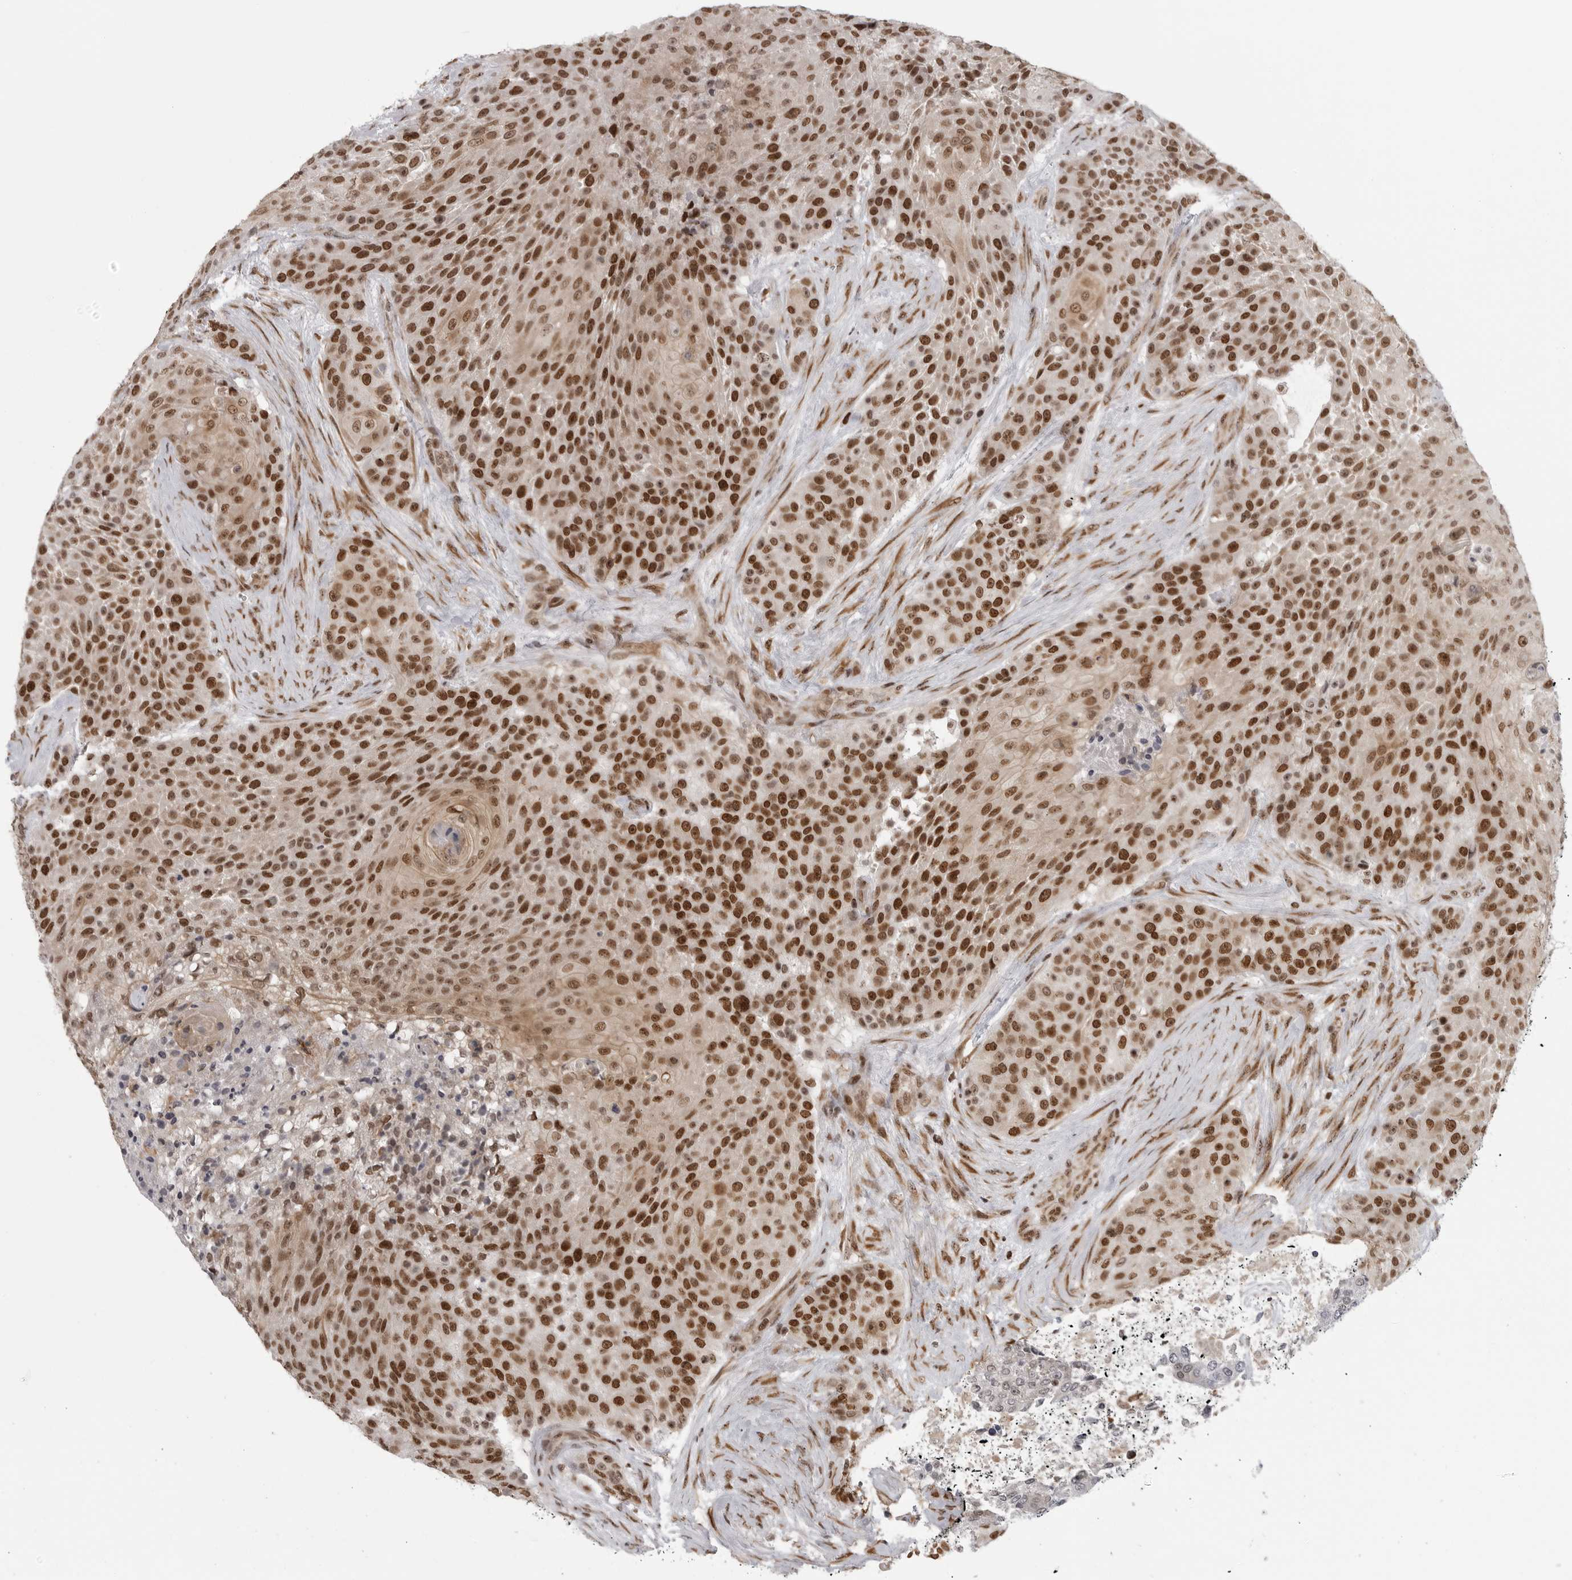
{"staining": {"intensity": "strong", "quantity": ">75%", "location": "nuclear"}, "tissue": "urothelial cancer", "cell_type": "Tumor cells", "image_type": "cancer", "snomed": [{"axis": "morphology", "description": "Urothelial carcinoma, High grade"}, {"axis": "topography", "description": "Urinary bladder"}], "caption": "A high-resolution micrograph shows immunohistochemistry (IHC) staining of urothelial carcinoma (high-grade), which exhibits strong nuclear staining in approximately >75% of tumor cells.", "gene": "PRDM10", "patient": {"sex": "female", "age": 63}}